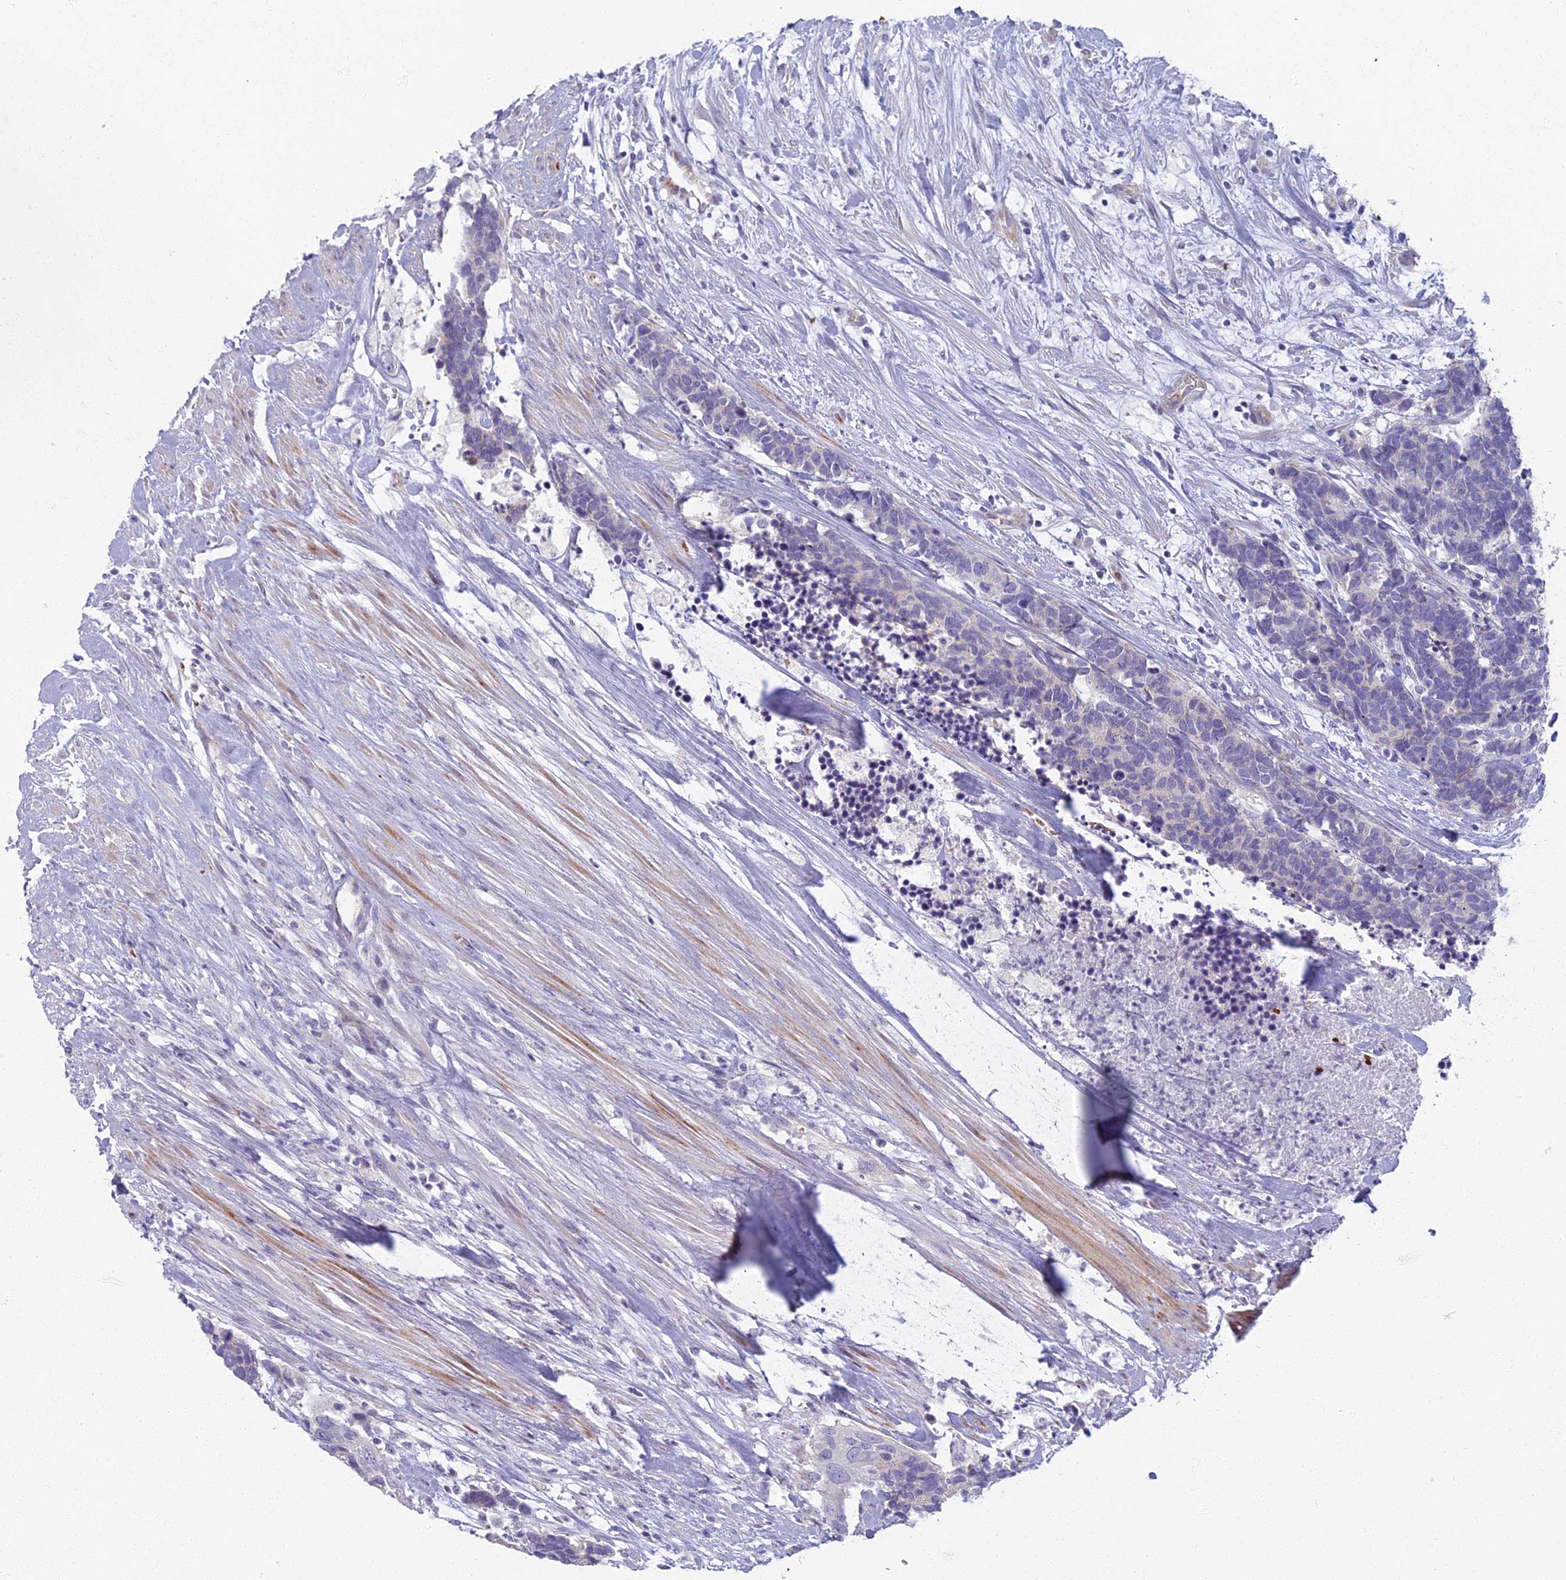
{"staining": {"intensity": "weak", "quantity": "<25%", "location": "cytoplasmic/membranous"}, "tissue": "carcinoid", "cell_type": "Tumor cells", "image_type": "cancer", "snomed": [{"axis": "morphology", "description": "Carcinoma, NOS"}, {"axis": "morphology", "description": "Carcinoid, malignant, NOS"}, {"axis": "topography", "description": "Prostate"}], "caption": "DAB immunohistochemical staining of human carcinoid shows no significant positivity in tumor cells.", "gene": "ARL15", "patient": {"sex": "male", "age": 57}}